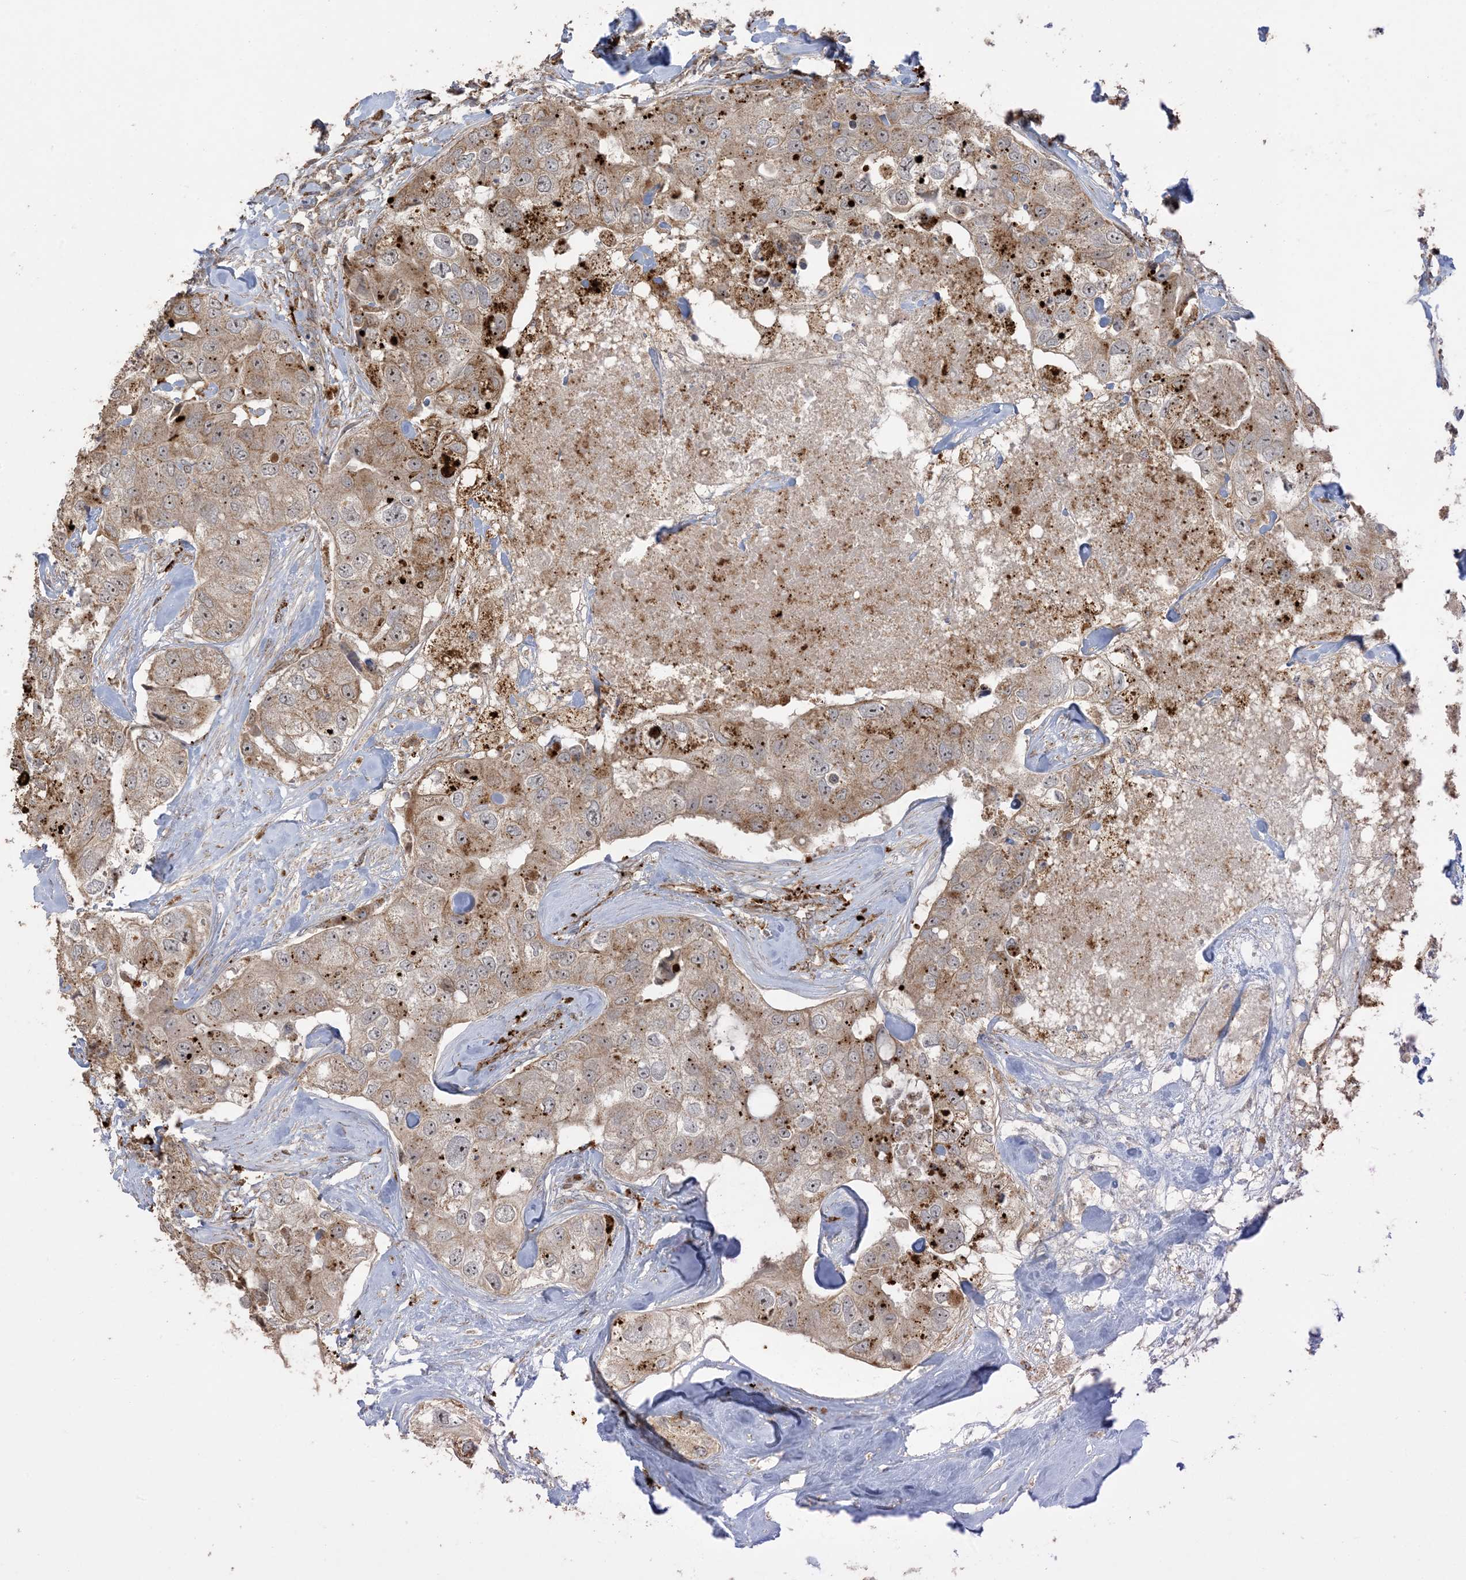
{"staining": {"intensity": "moderate", "quantity": ">75%", "location": "cytoplasmic/membranous"}, "tissue": "breast cancer", "cell_type": "Tumor cells", "image_type": "cancer", "snomed": [{"axis": "morphology", "description": "Duct carcinoma"}, {"axis": "topography", "description": "Breast"}], "caption": "Immunohistochemical staining of breast cancer (invasive ductal carcinoma) demonstrates moderate cytoplasmic/membranous protein staining in about >75% of tumor cells.", "gene": "AGA", "patient": {"sex": "female", "age": 62}}